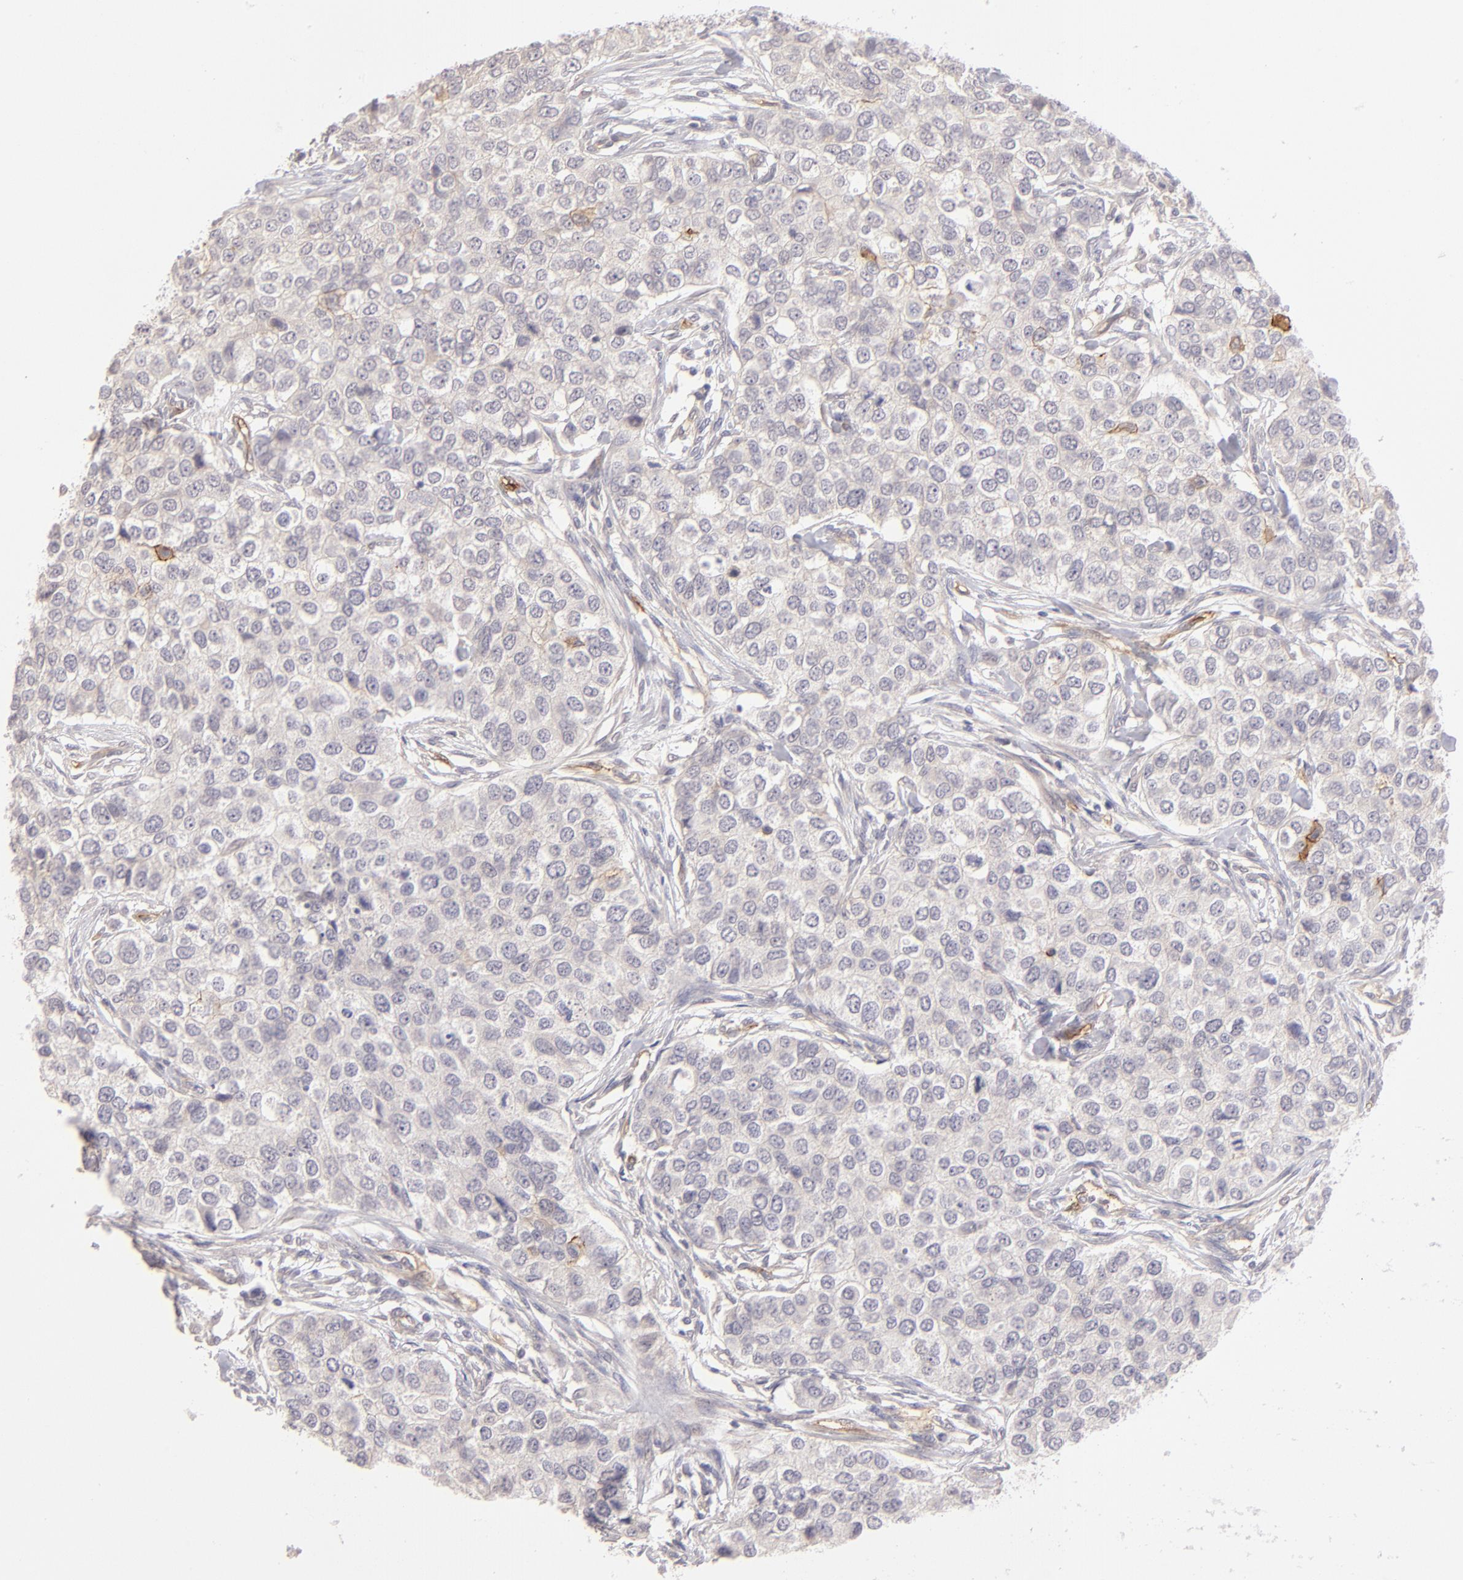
{"staining": {"intensity": "weak", "quantity": "<25%", "location": "cytoplasmic/membranous"}, "tissue": "breast cancer", "cell_type": "Tumor cells", "image_type": "cancer", "snomed": [{"axis": "morphology", "description": "Normal tissue, NOS"}, {"axis": "morphology", "description": "Duct carcinoma"}, {"axis": "topography", "description": "Breast"}], "caption": "Breast cancer (intraductal carcinoma) stained for a protein using IHC exhibits no positivity tumor cells.", "gene": "THBD", "patient": {"sex": "female", "age": 49}}